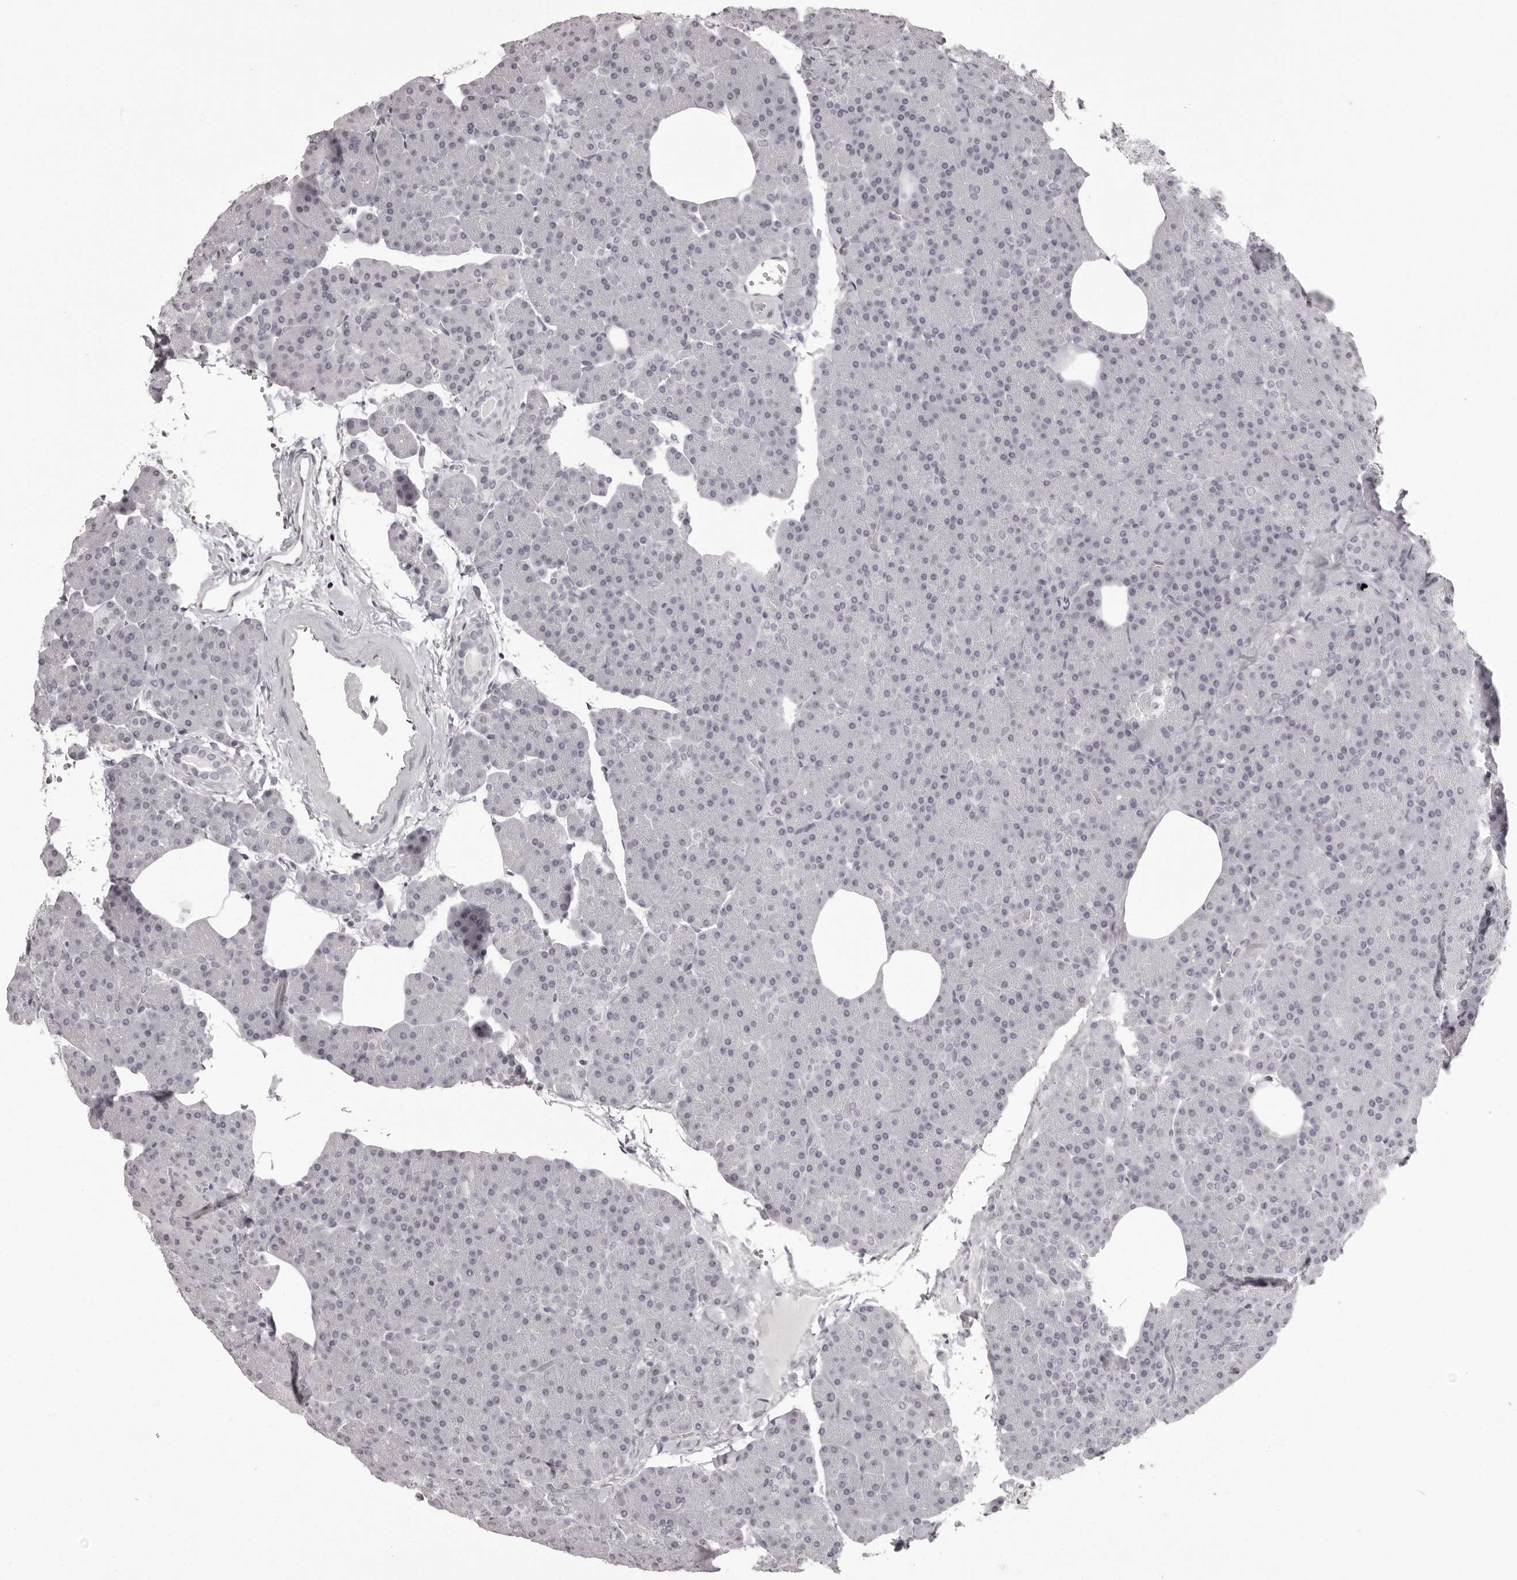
{"staining": {"intensity": "negative", "quantity": "none", "location": "none"}, "tissue": "pancreas", "cell_type": "Exocrine glandular cells", "image_type": "normal", "snomed": [{"axis": "morphology", "description": "Normal tissue, NOS"}, {"axis": "morphology", "description": "Carcinoid, malignant, NOS"}, {"axis": "topography", "description": "Pancreas"}], "caption": "Immunohistochemical staining of normal pancreas demonstrates no significant positivity in exocrine glandular cells.", "gene": "C8orf74", "patient": {"sex": "female", "age": 35}}